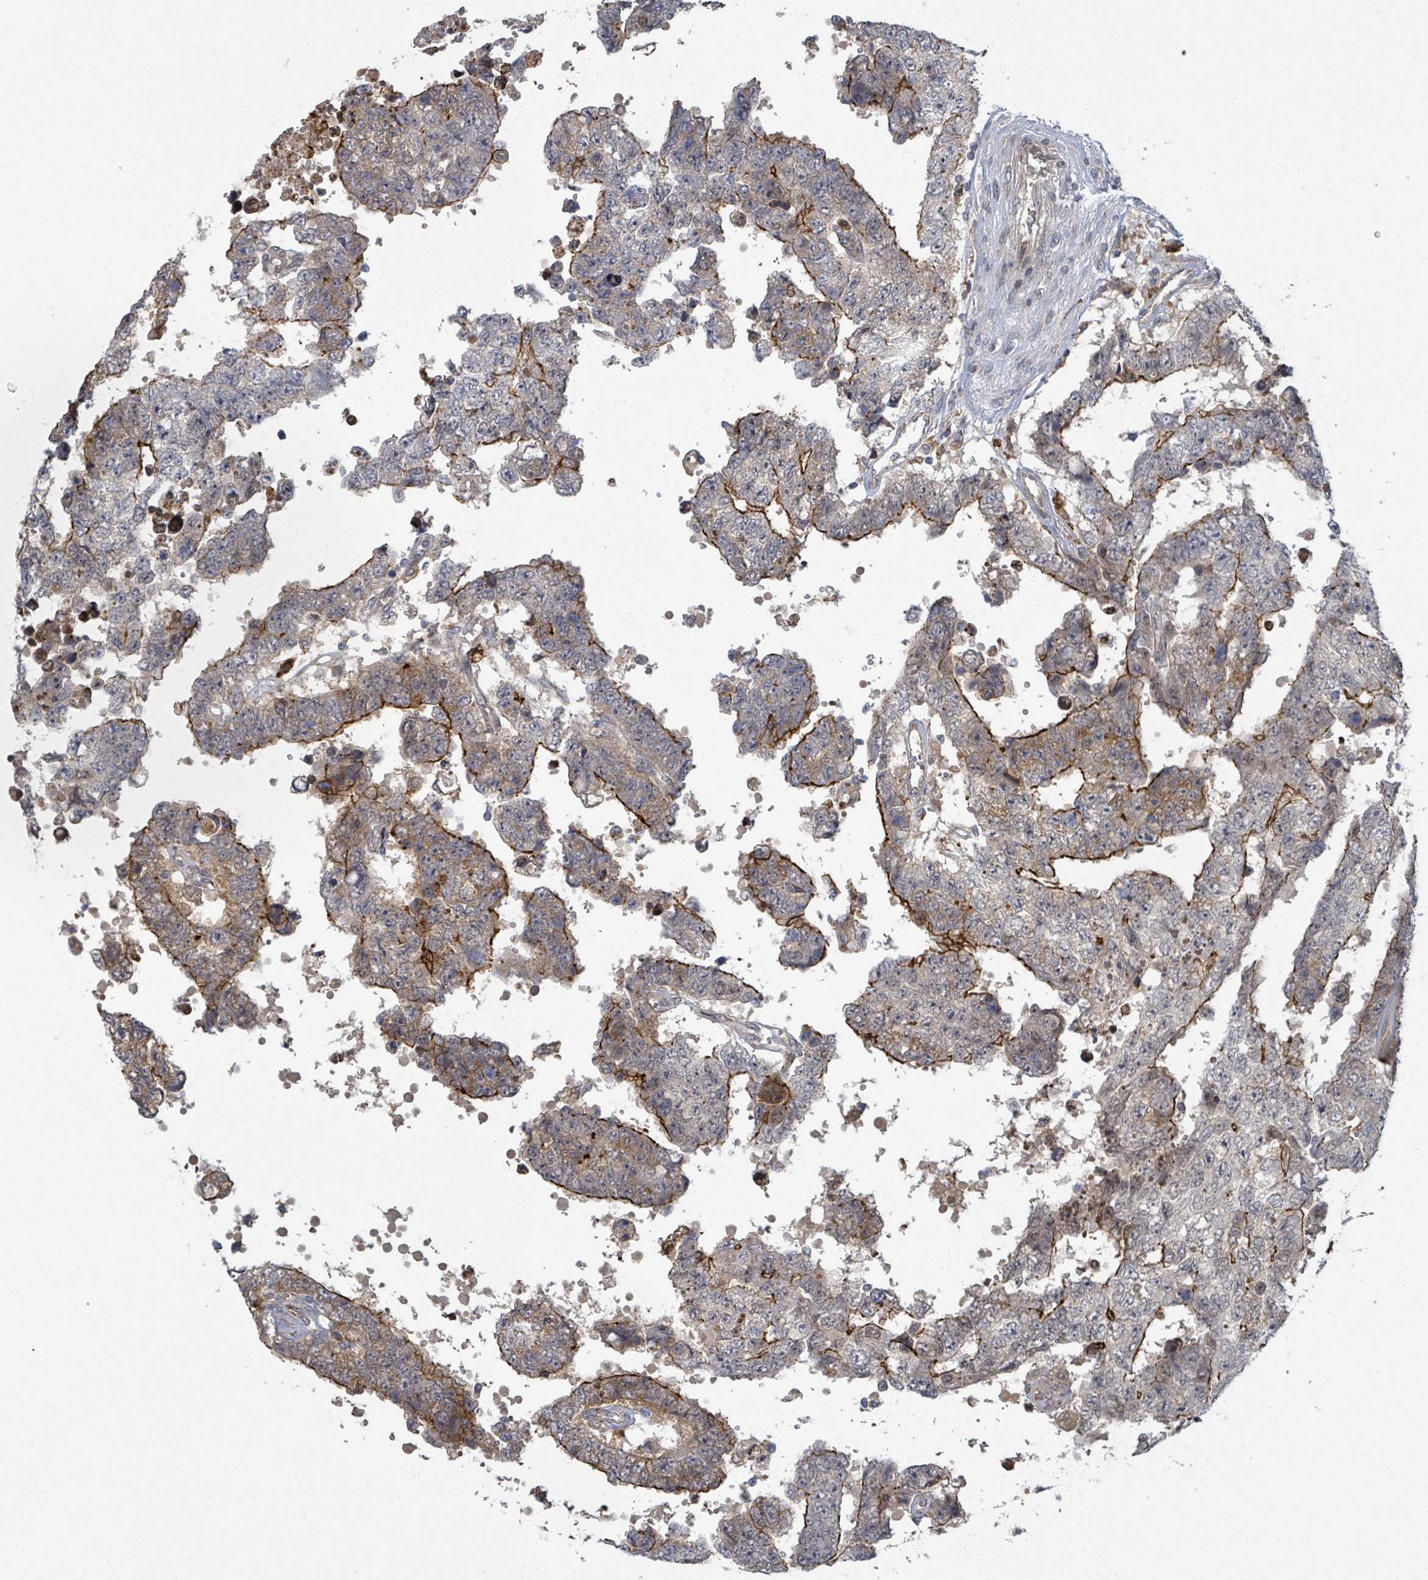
{"staining": {"intensity": "strong", "quantity": "25%-75%", "location": "cytoplasmic/membranous"}, "tissue": "testis cancer", "cell_type": "Tumor cells", "image_type": "cancer", "snomed": [{"axis": "morphology", "description": "Normal tissue, NOS"}, {"axis": "morphology", "description": "Carcinoma, Embryonal, NOS"}, {"axis": "topography", "description": "Testis"}, {"axis": "topography", "description": "Epididymis"}], "caption": "Testis cancer stained with a brown dye reveals strong cytoplasmic/membranous positive positivity in about 25%-75% of tumor cells.", "gene": "SHROOM2", "patient": {"sex": "male", "age": 25}}